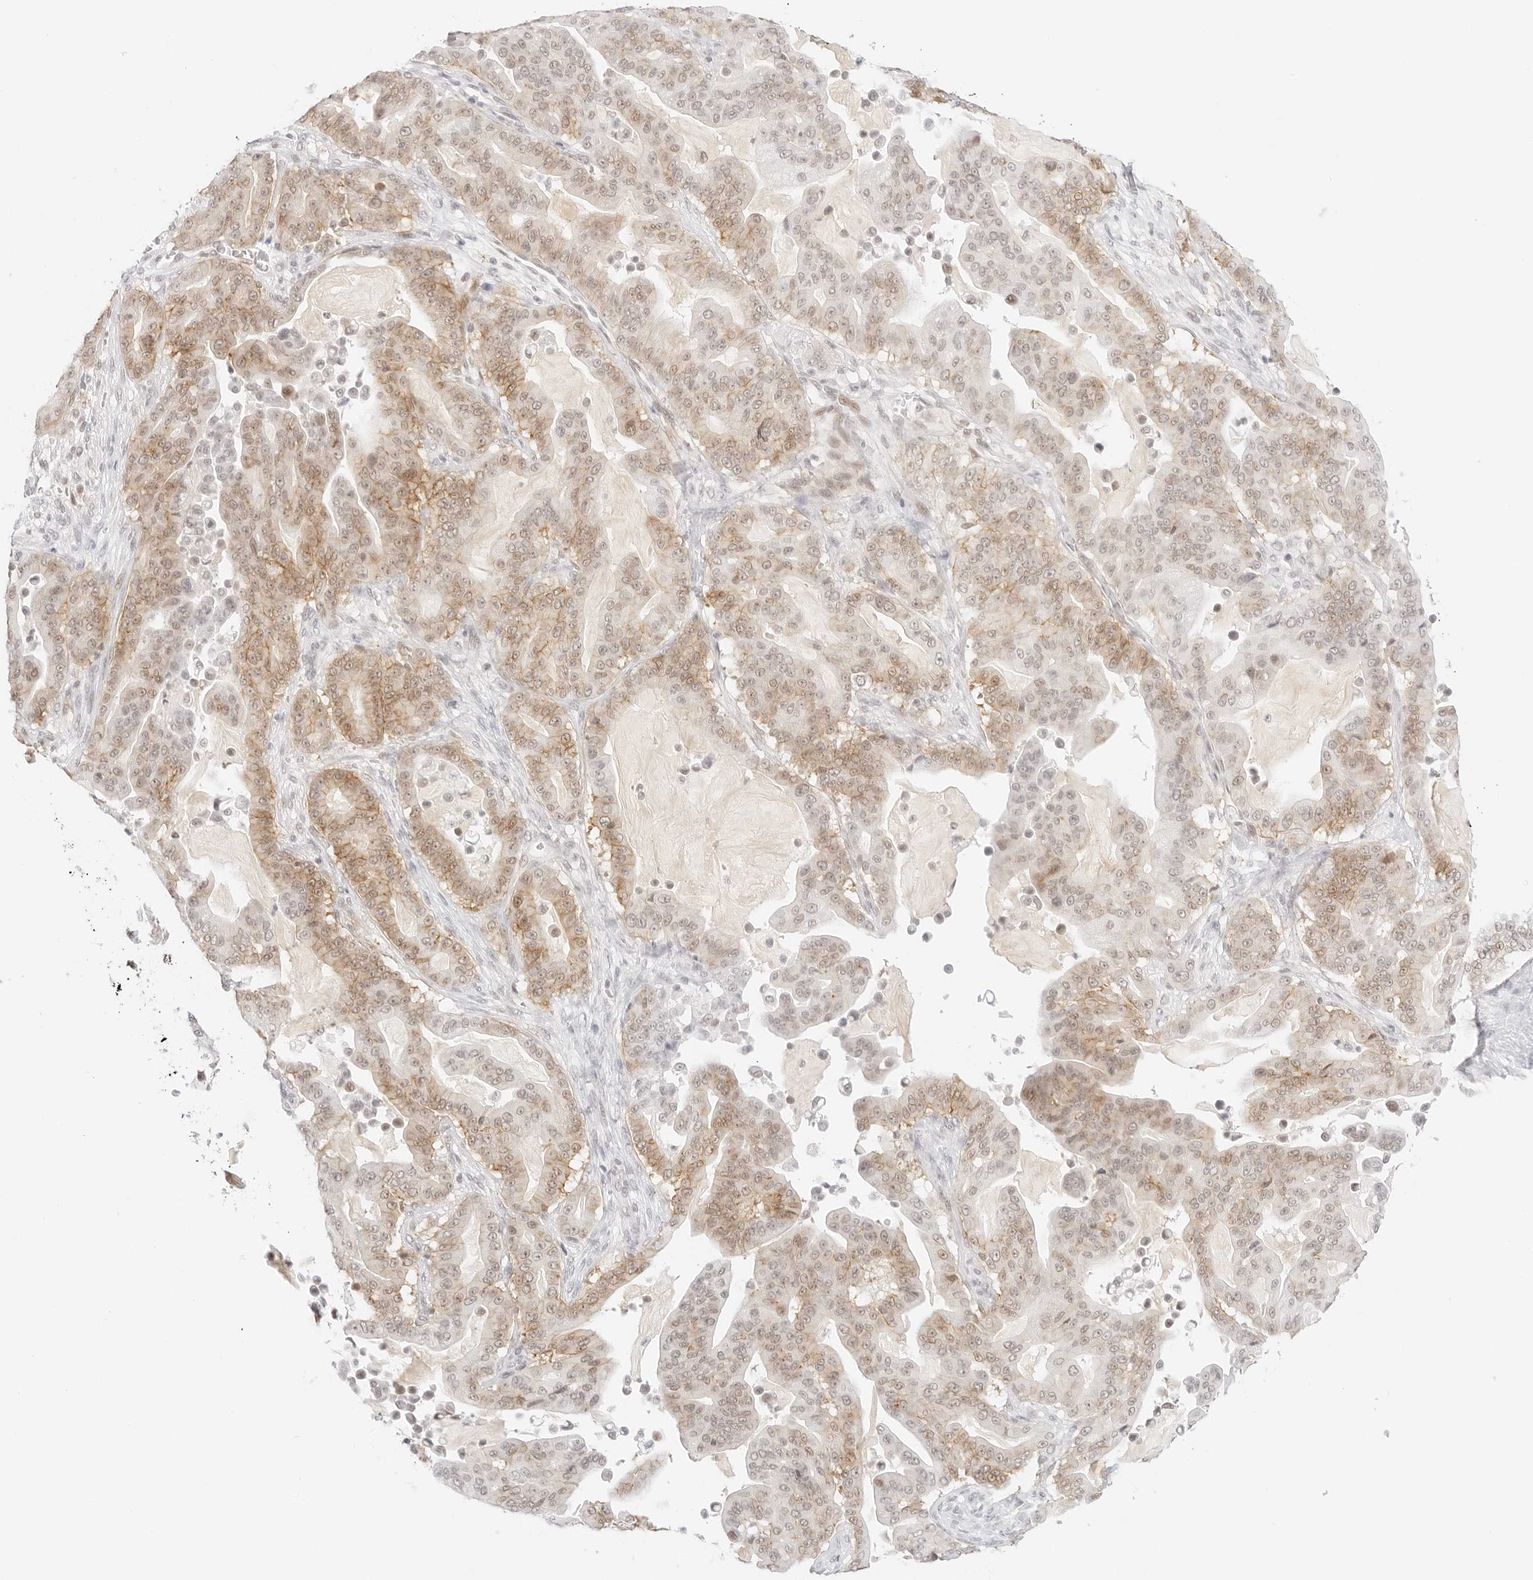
{"staining": {"intensity": "weak", "quantity": "25%-75%", "location": "cytoplasmic/membranous,nuclear"}, "tissue": "pancreatic cancer", "cell_type": "Tumor cells", "image_type": "cancer", "snomed": [{"axis": "morphology", "description": "Adenocarcinoma, NOS"}, {"axis": "topography", "description": "Pancreas"}], "caption": "This image displays adenocarcinoma (pancreatic) stained with immunohistochemistry to label a protein in brown. The cytoplasmic/membranous and nuclear of tumor cells show weak positivity for the protein. Nuclei are counter-stained blue.", "gene": "ITGA6", "patient": {"sex": "male", "age": 63}}